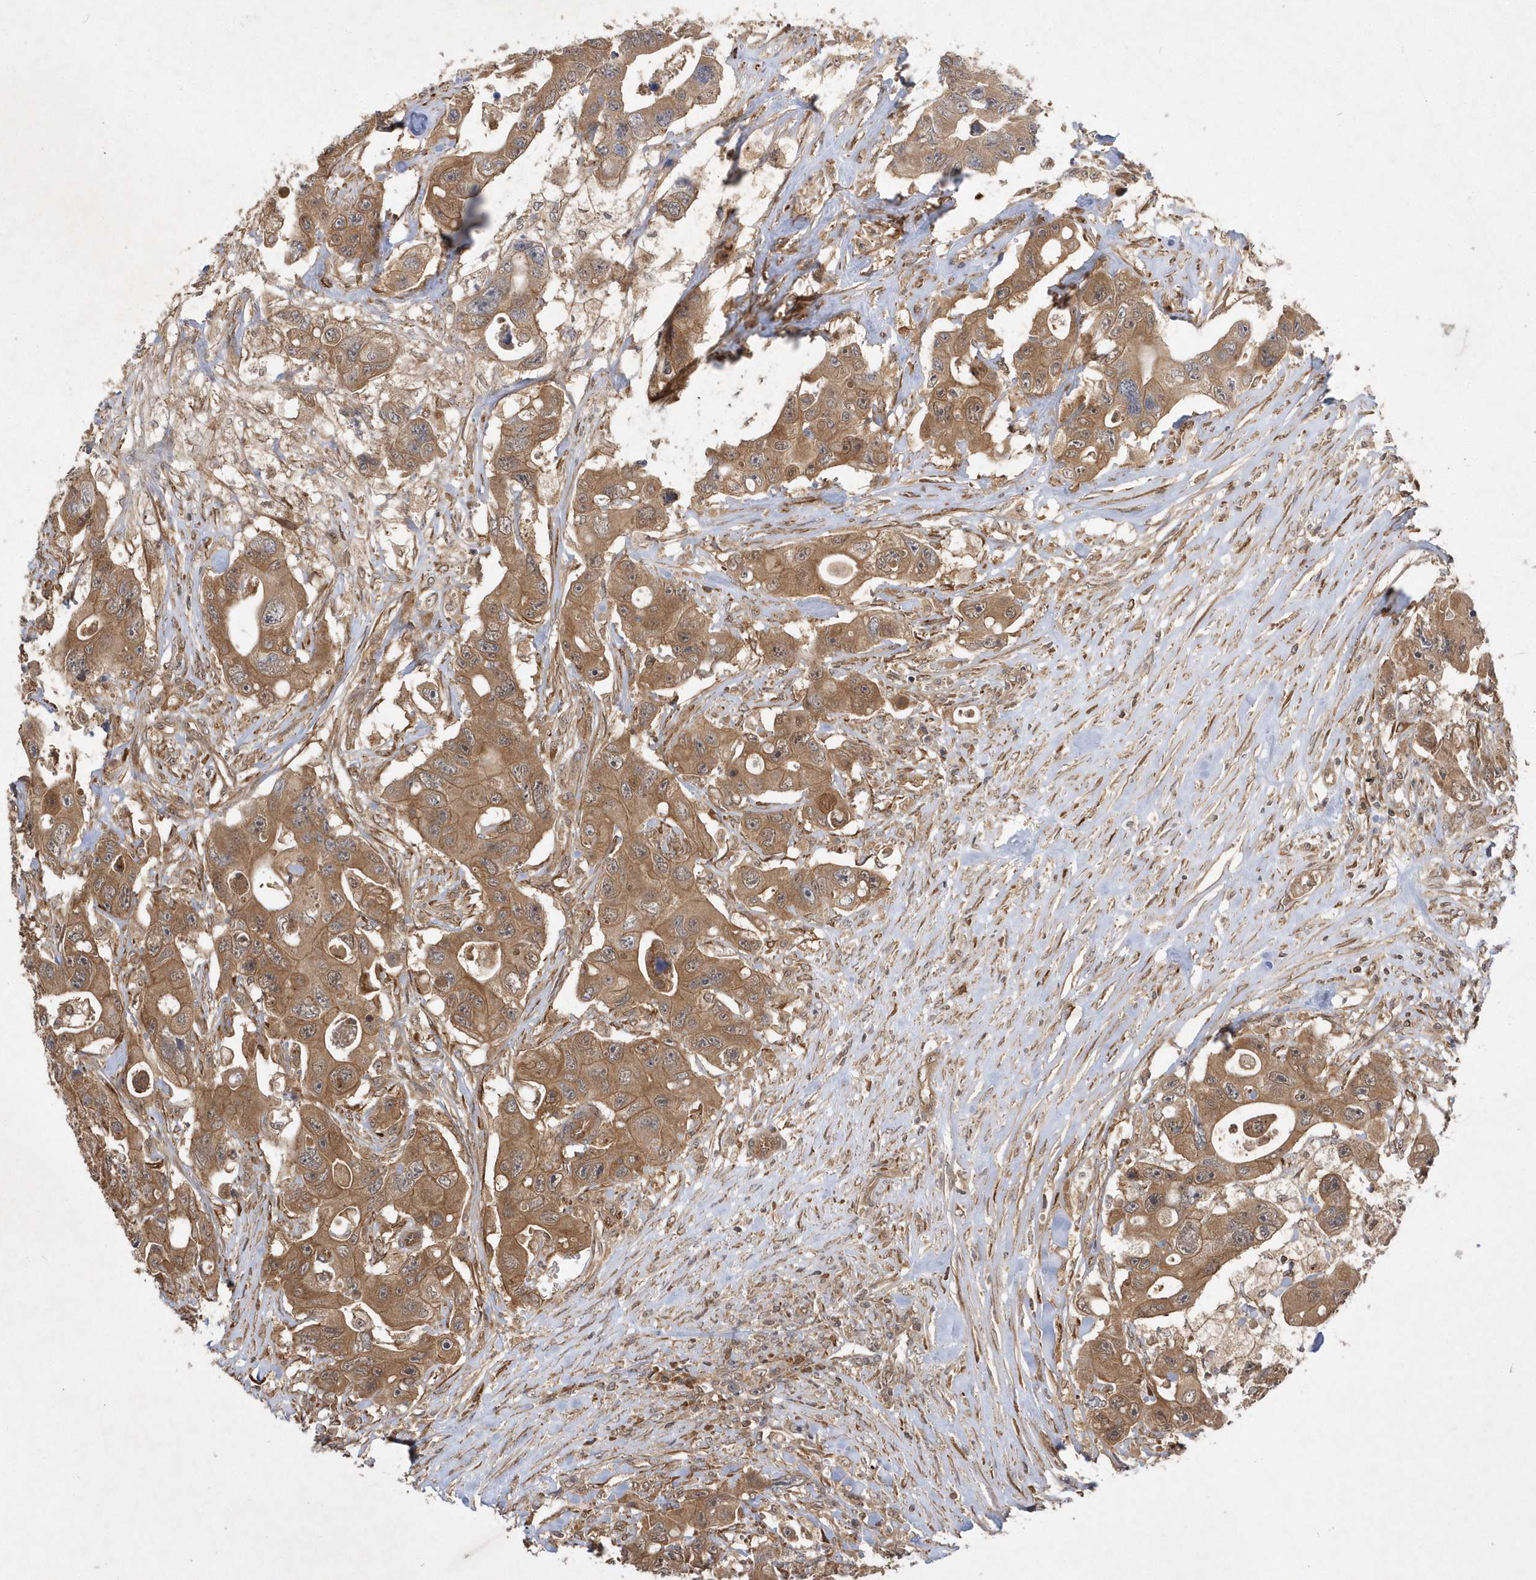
{"staining": {"intensity": "moderate", "quantity": ">75%", "location": "cytoplasmic/membranous"}, "tissue": "colorectal cancer", "cell_type": "Tumor cells", "image_type": "cancer", "snomed": [{"axis": "morphology", "description": "Adenocarcinoma, NOS"}, {"axis": "topography", "description": "Colon"}], "caption": "IHC image of neoplastic tissue: human colorectal cancer (adenocarcinoma) stained using immunohistochemistry shows medium levels of moderate protein expression localized specifically in the cytoplasmic/membranous of tumor cells, appearing as a cytoplasmic/membranous brown color.", "gene": "GFM2", "patient": {"sex": "female", "age": 46}}